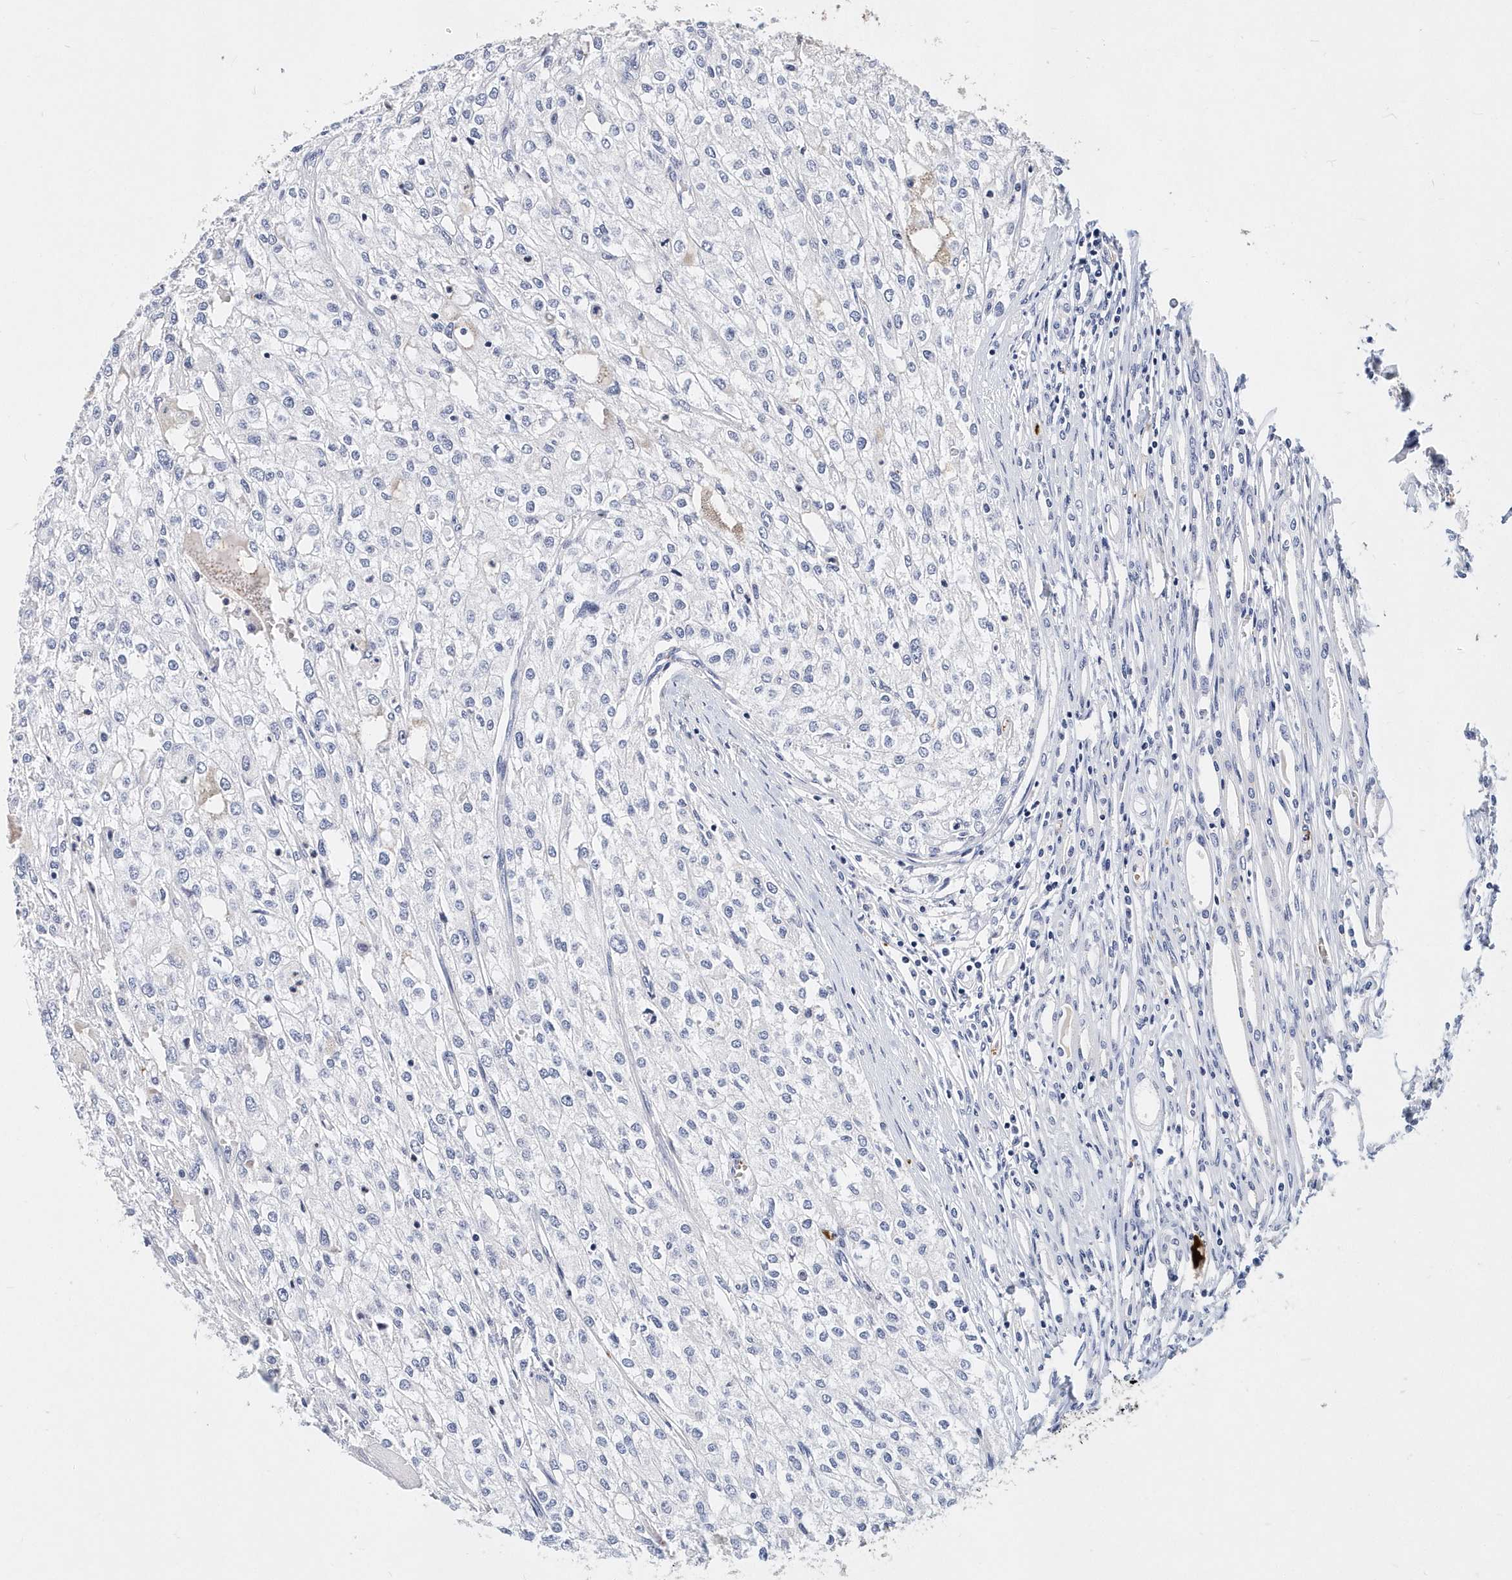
{"staining": {"intensity": "negative", "quantity": "none", "location": "none"}, "tissue": "renal cancer", "cell_type": "Tumor cells", "image_type": "cancer", "snomed": [{"axis": "morphology", "description": "Adenocarcinoma, NOS"}, {"axis": "topography", "description": "Kidney"}], "caption": "This is an immunohistochemistry micrograph of human renal adenocarcinoma. There is no staining in tumor cells.", "gene": "ITGA2B", "patient": {"sex": "female", "age": 54}}